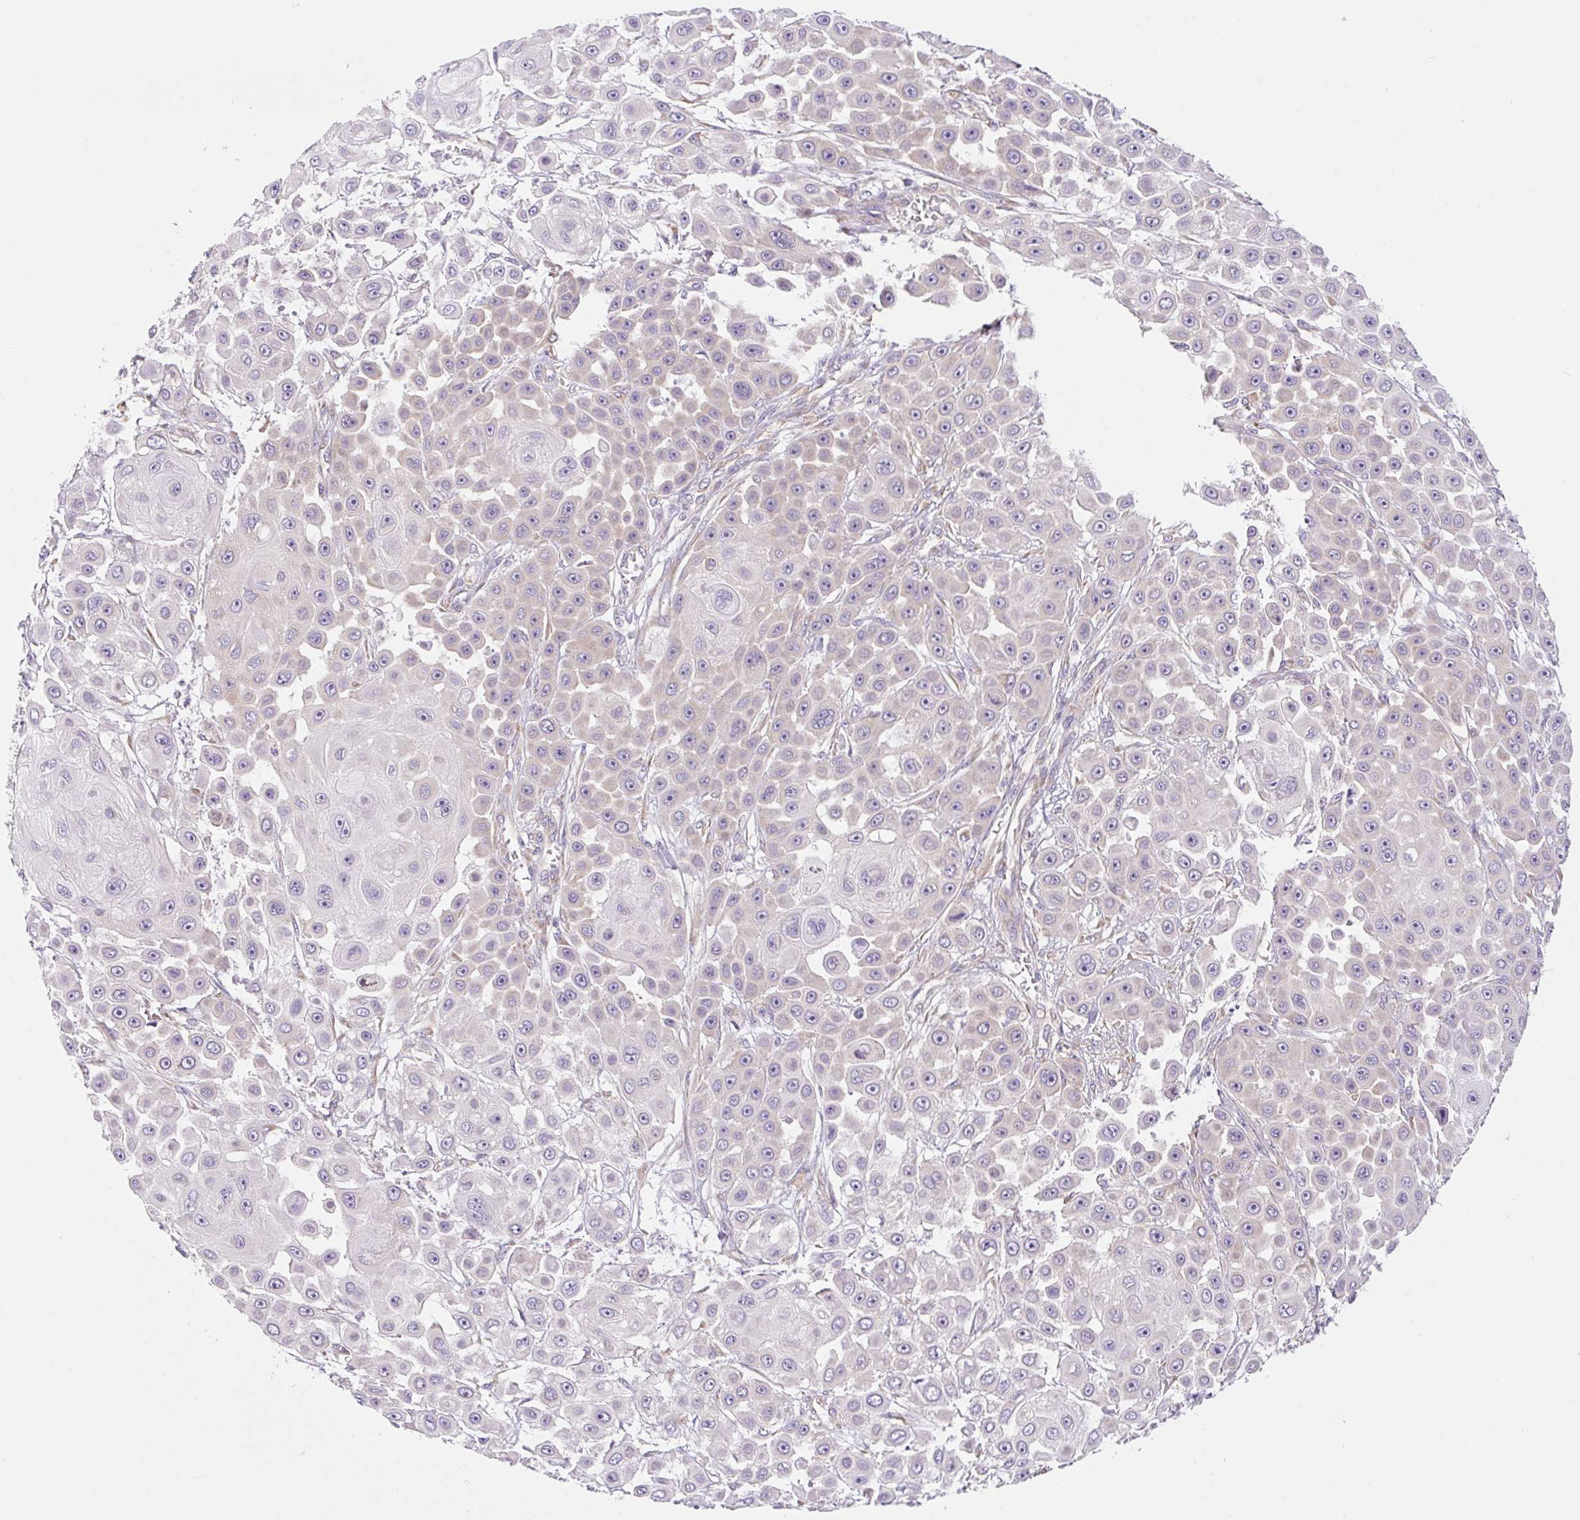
{"staining": {"intensity": "negative", "quantity": "none", "location": "none"}, "tissue": "skin cancer", "cell_type": "Tumor cells", "image_type": "cancer", "snomed": [{"axis": "morphology", "description": "Squamous cell carcinoma, NOS"}, {"axis": "topography", "description": "Skin"}], "caption": "IHC image of neoplastic tissue: human skin cancer stained with DAB (3,3'-diaminobenzidine) reveals no significant protein expression in tumor cells.", "gene": "RPL18A", "patient": {"sex": "male", "age": 67}}